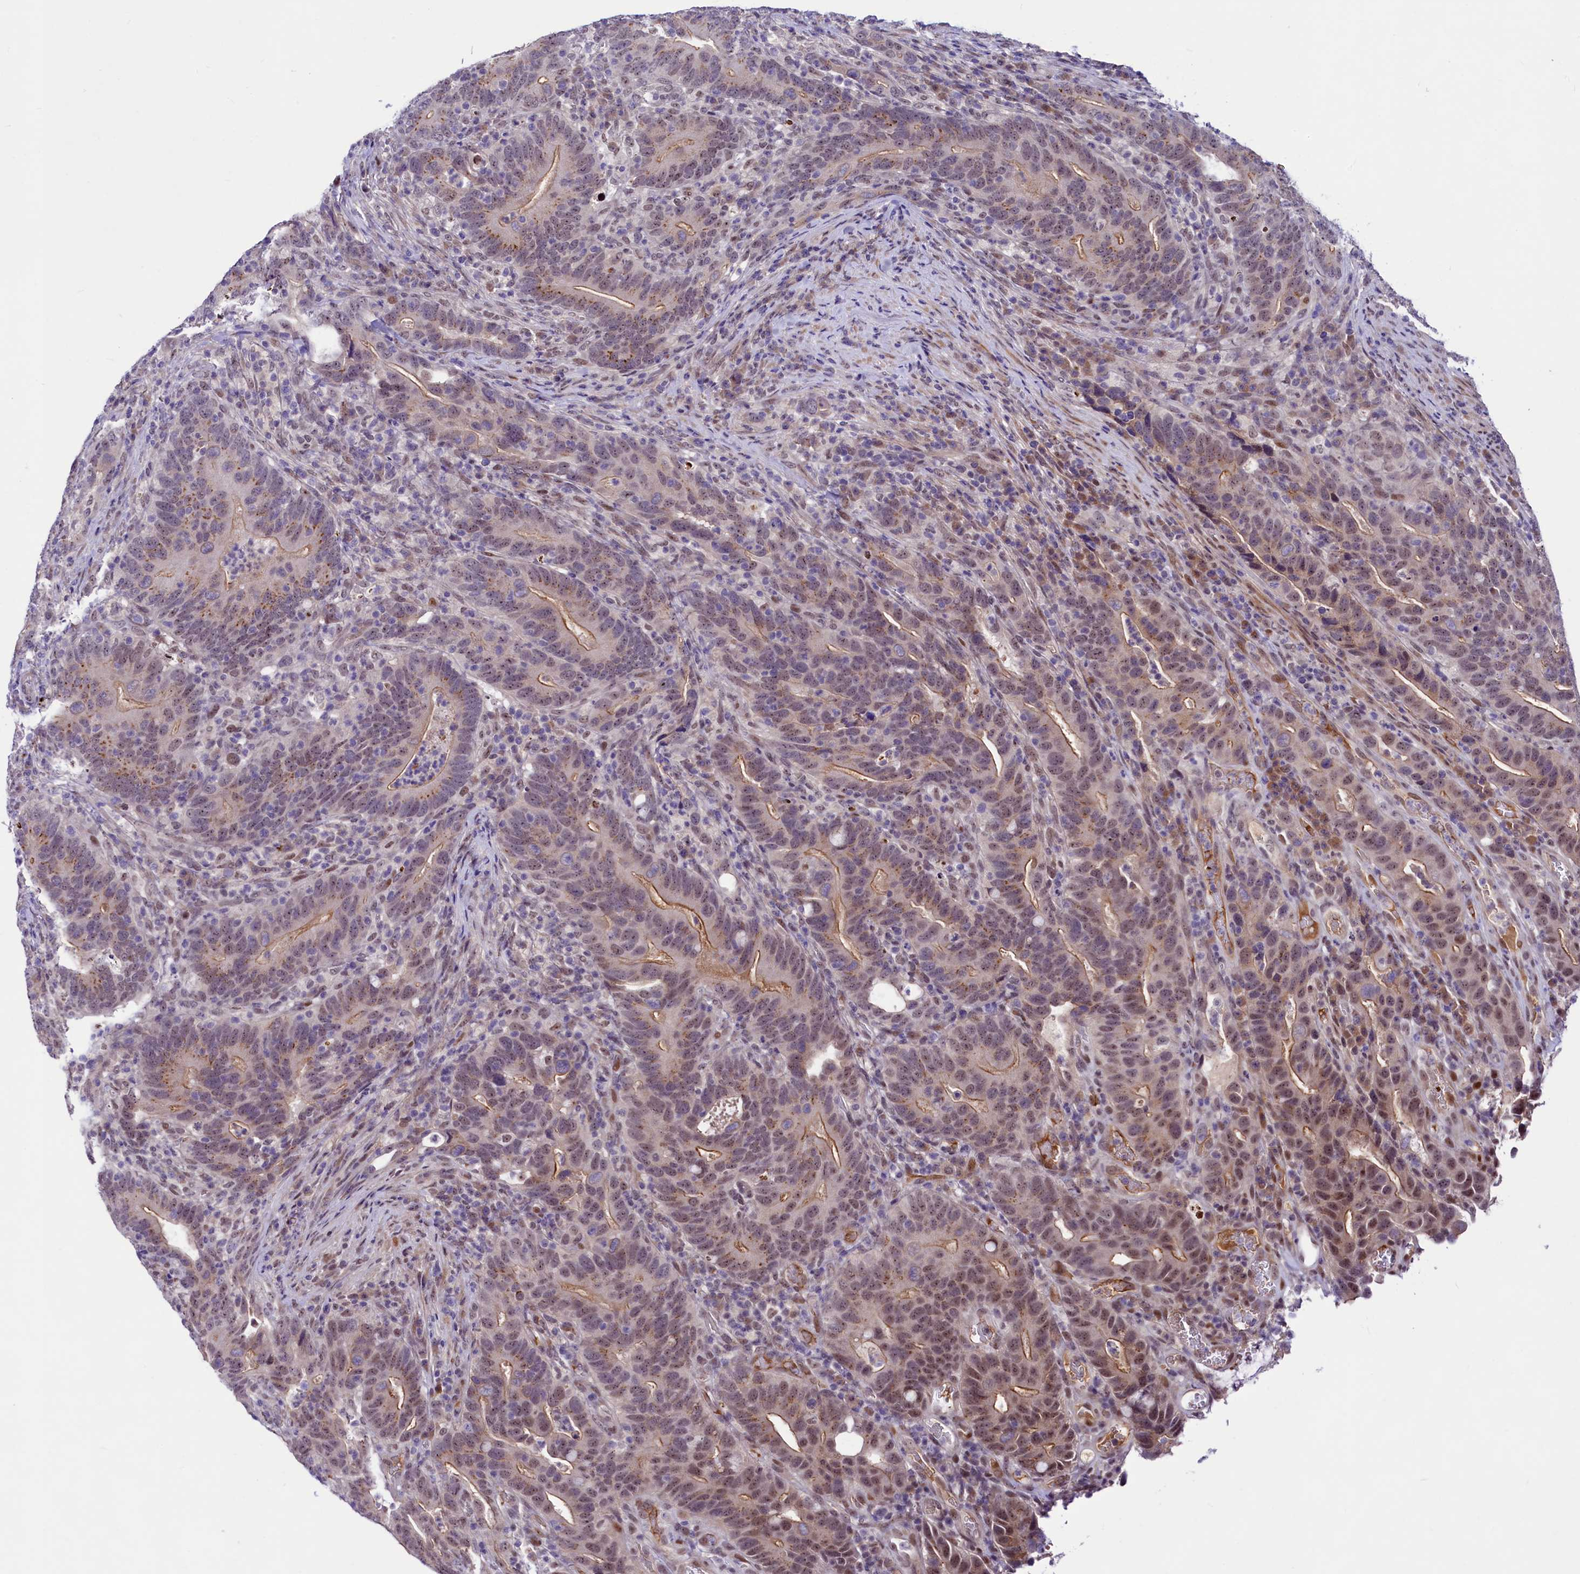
{"staining": {"intensity": "moderate", "quantity": "25%-75%", "location": "cytoplasmic/membranous,nuclear"}, "tissue": "colorectal cancer", "cell_type": "Tumor cells", "image_type": "cancer", "snomed": [{"axis": "morphology", "description": "Adenocarcinoma, NOS"}, {"axis": "topography", "description": "Colon"}], "caption": "IHC micrograph of human adenocarcinoma (colorectal) stained for a protein (brown), which reveals medium levels of moderate cytoplasmic/membranous and nuclear expression in approximately 25%-75% of tumor cells.", "gene": "LEUTX", "patient": {"sex": "female", "age": 66}}